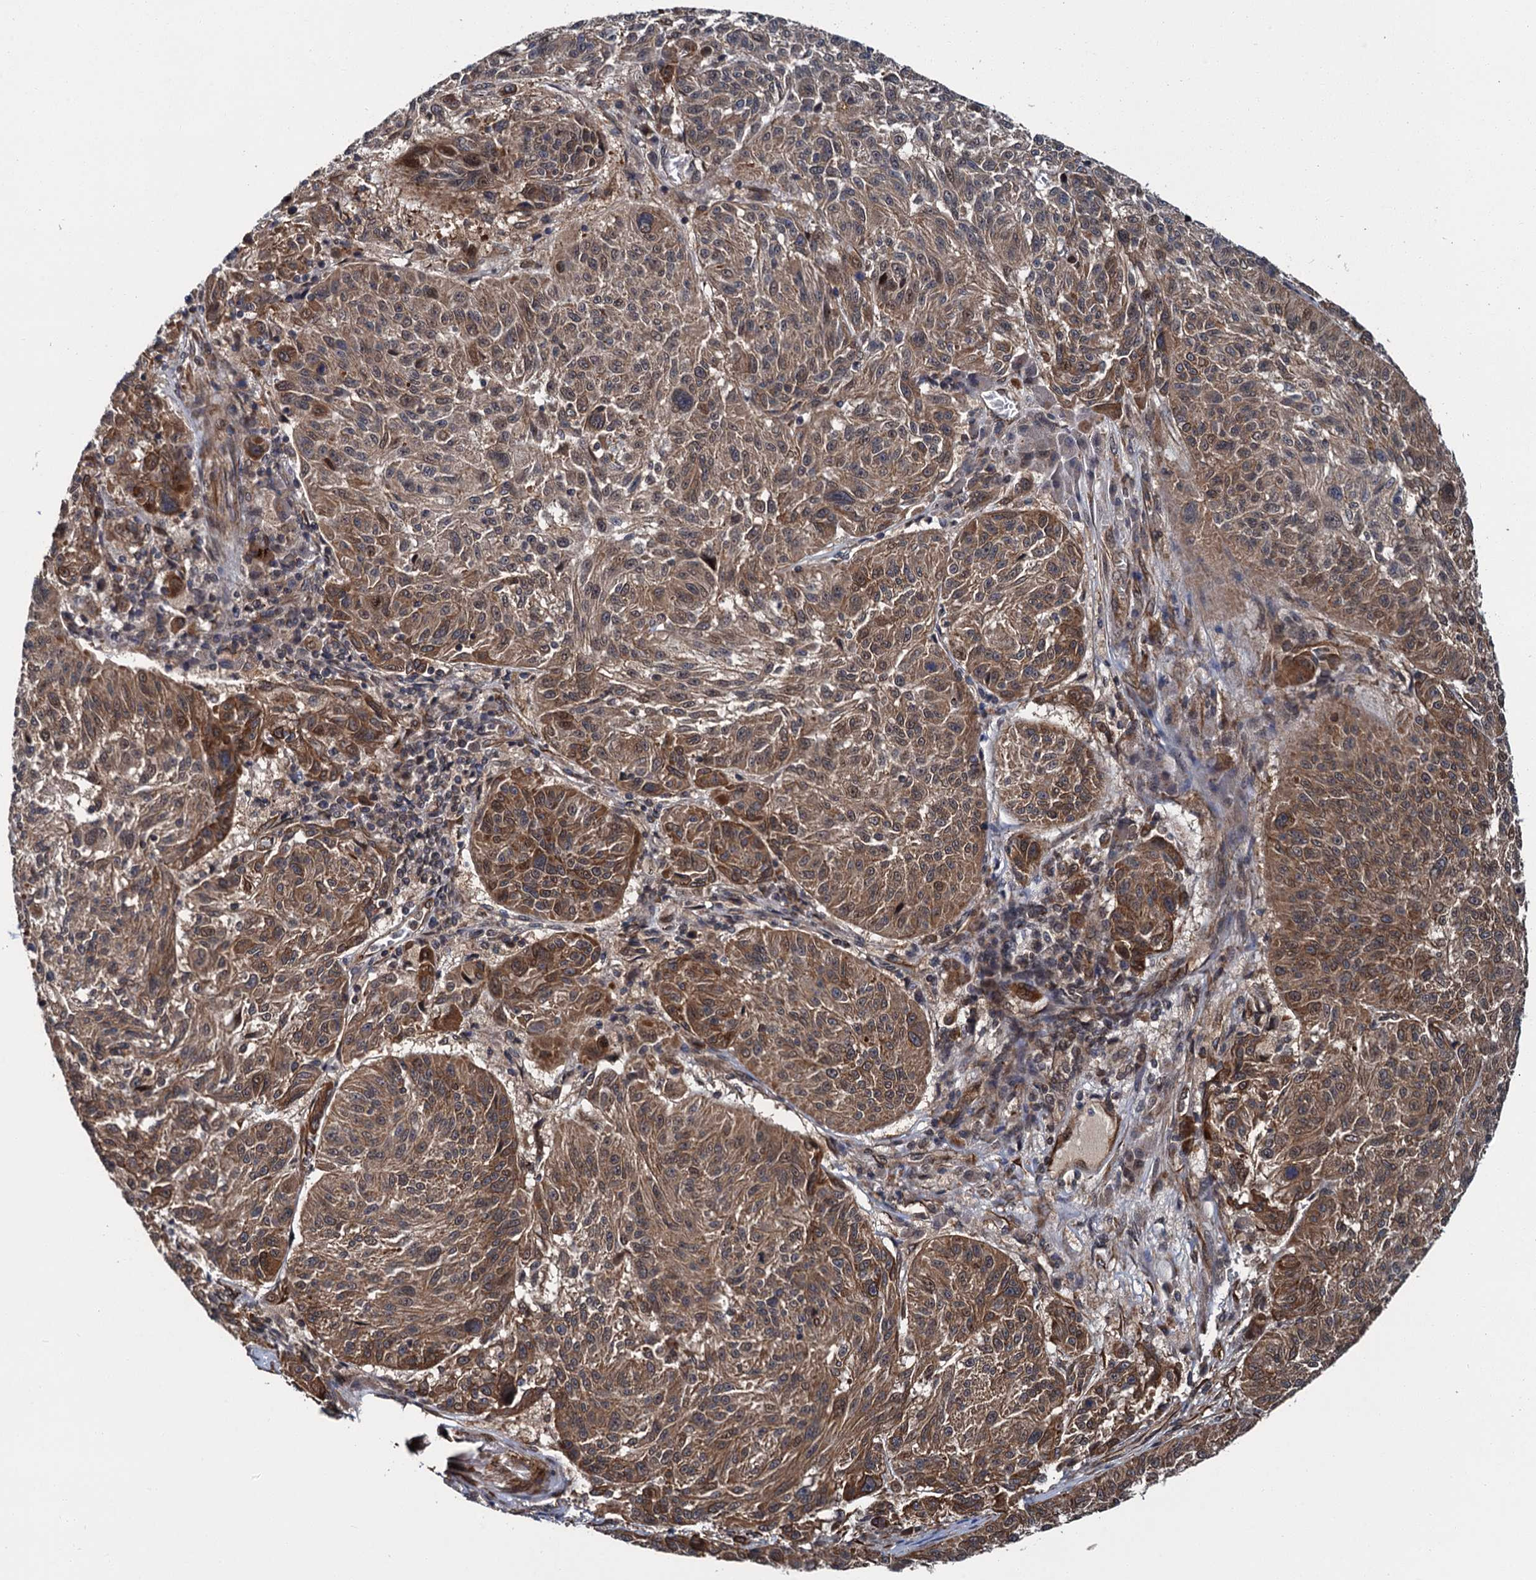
{"staining": {"intensity": "moderate", "quantity": ">75%", "location": "cytoplasmic/membranous"}, "tissue": "melanoma", "cell_type": "Tumor cells", "image_type": "cancer", "snomed": [{"axis": "morphology", "description": "Malignant melanoma, NOS"}, {"axis": "topography", "description": "Skin"}], "caption": "Immunohistochemical staining of melanoma displays medium levels of moderate cytoplasmic/membranous protein positivity in approximately >75% of tumor cells.", "gene": "ZFYVE19", "patient": {"sex": "male", "age": 53}}